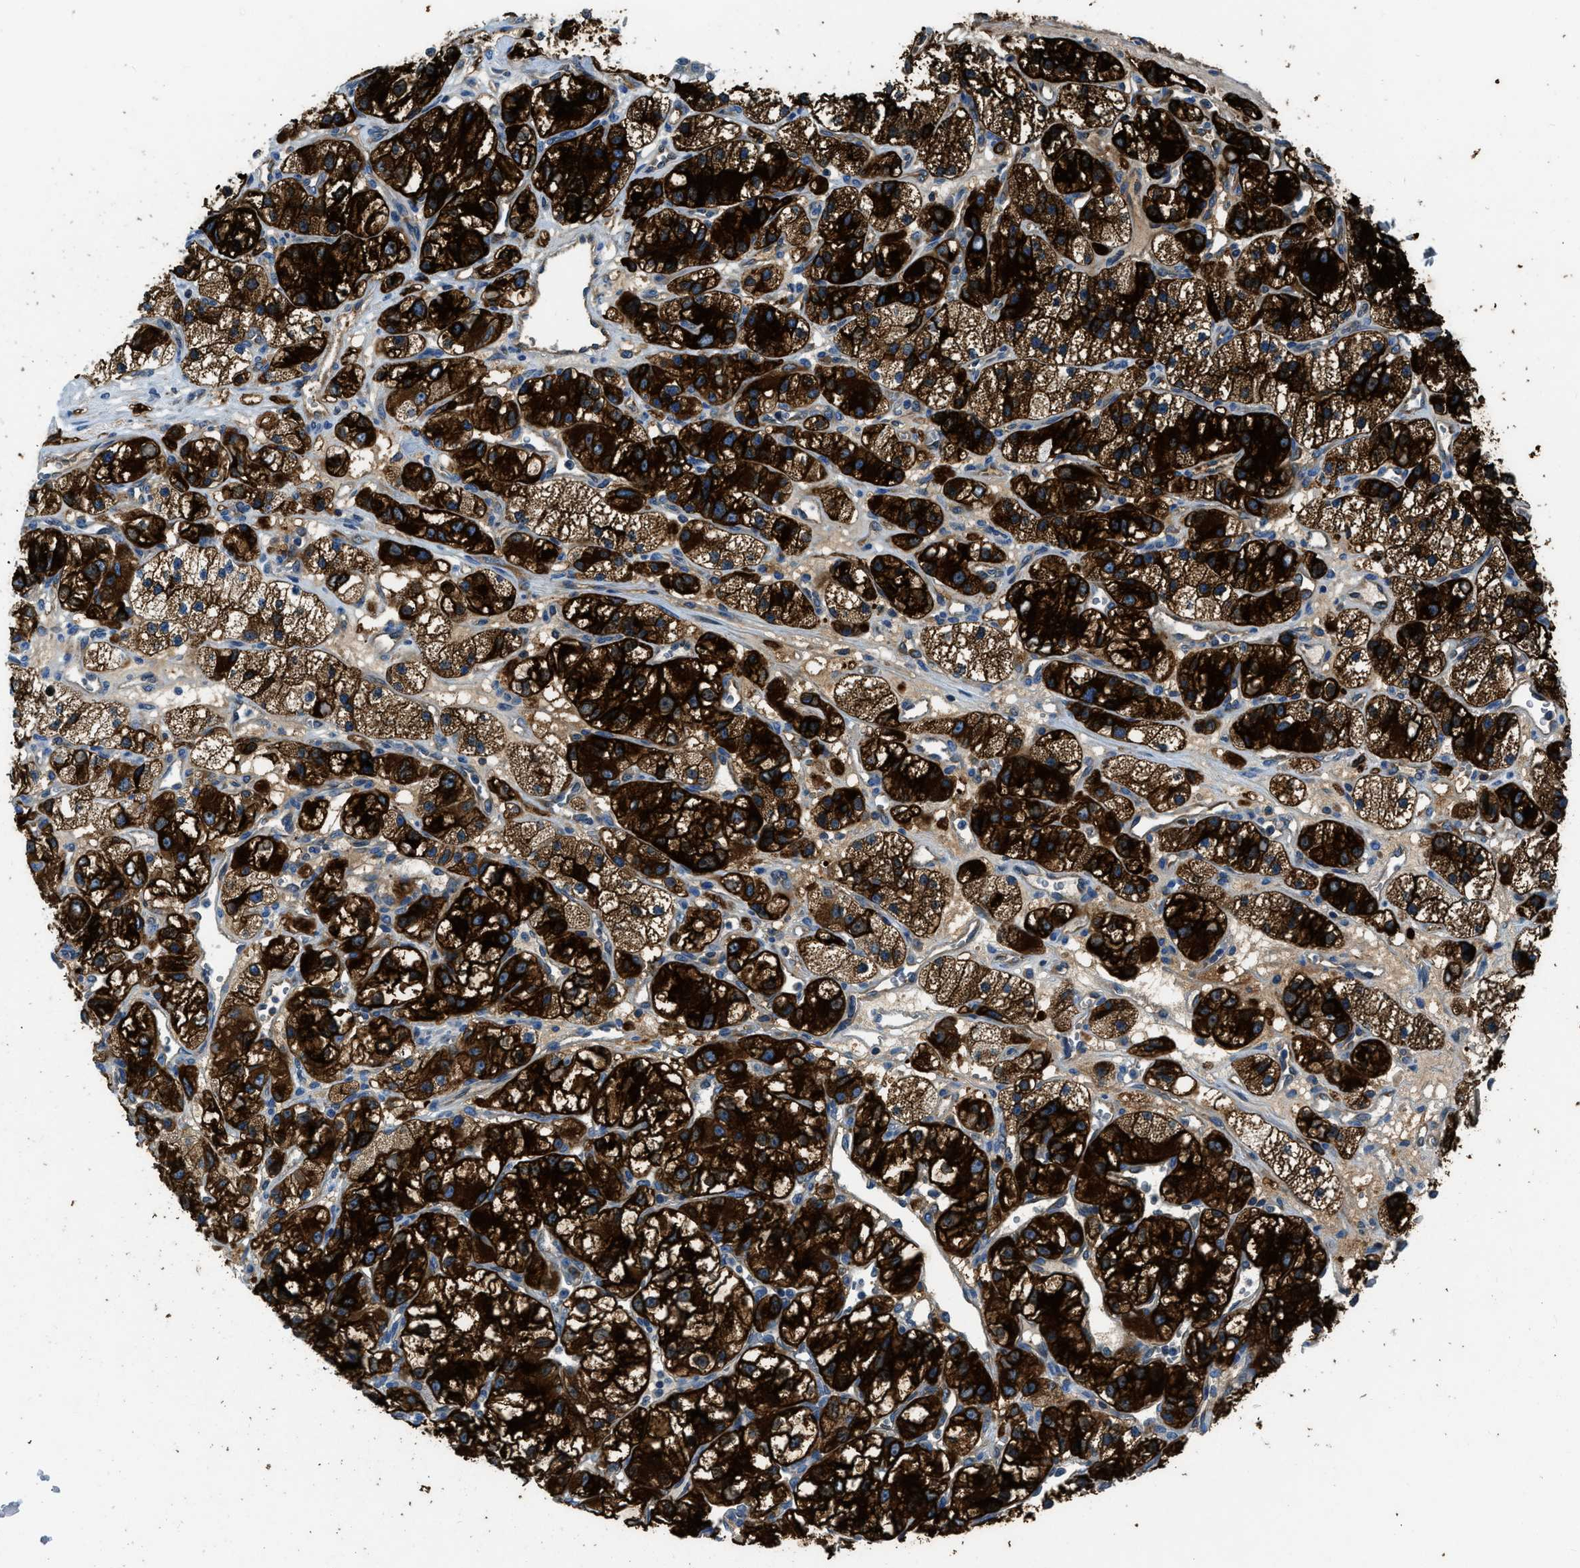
{"staining": {"intensity": "strong", "quantity": ">75%", "location": "cytoplasmic/membranous"}, "tissue": "renal cancer", "cell_type": "Tumor cells", "image_type": "cancer", "snomed": [{"axis": "morphology", "description": "Adenocarcinoma, NOS"}, {"axis": "topography", "description": "Kidney"}], "caption": "Immunohistochemical staining of renal cancer (adenocarcinoma) reveals high levels of strong cytoplasmic/membranous protein expression in about >75% of tumor cells.", "gene": "PFKP", "patient": {"sex": "female", "age": 57}}